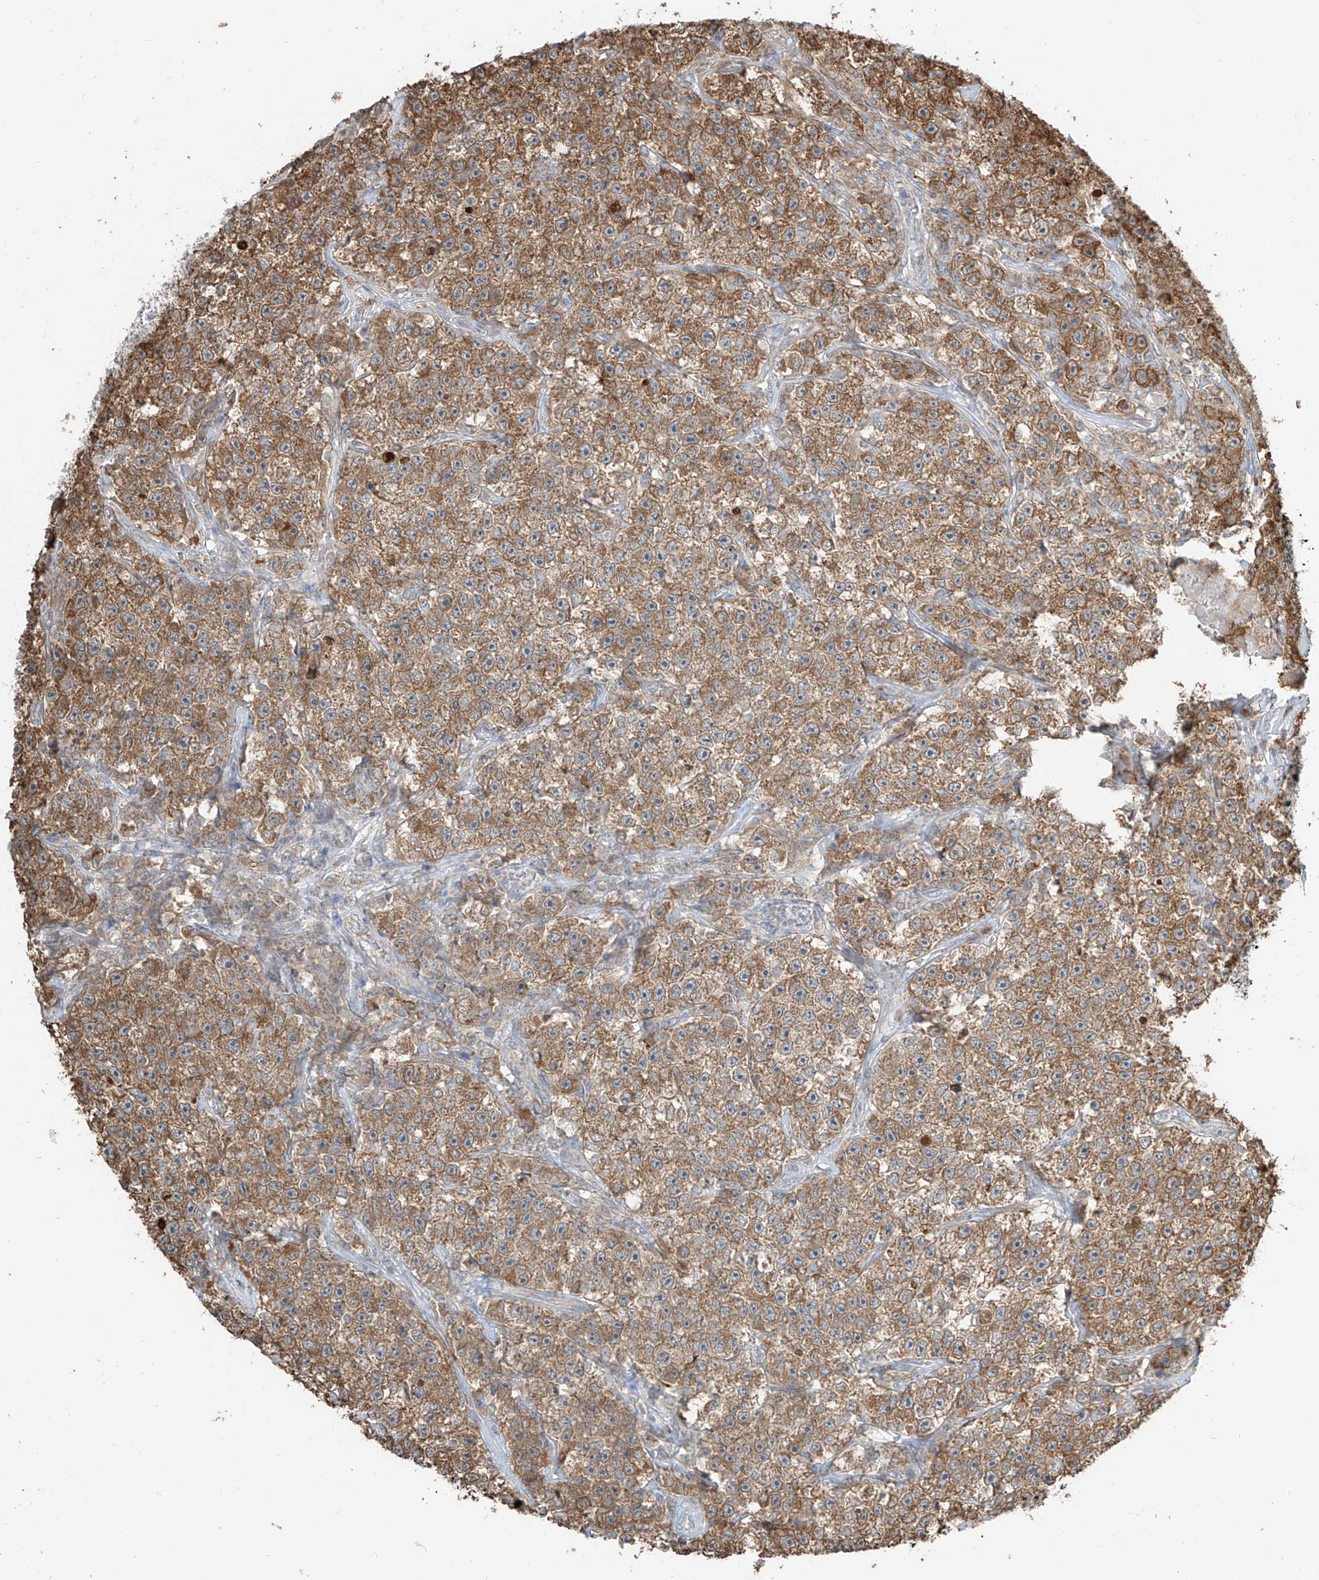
{"staining": {"intensity": "moderate", "quantity": ">75%", "location": "cytoplasmic/membranous"}, "tissue": "testis cancer", "cell_type": "Tumor cells", "image_type": "cancer", "snomed": [{"axis": "morphology", "description": "Seminoma, NOS"}, {"axis": "topography", "description": "Testis"}], "caption": "The micrograph exhibits immunohistochemical staining of testis cancer (seminoma). There is moderate cytoplasmic/membranous staining is present in about >75% of tumor cells.", "gene": "ETHE1", "patient": {"sex": "male", "age": 22}}